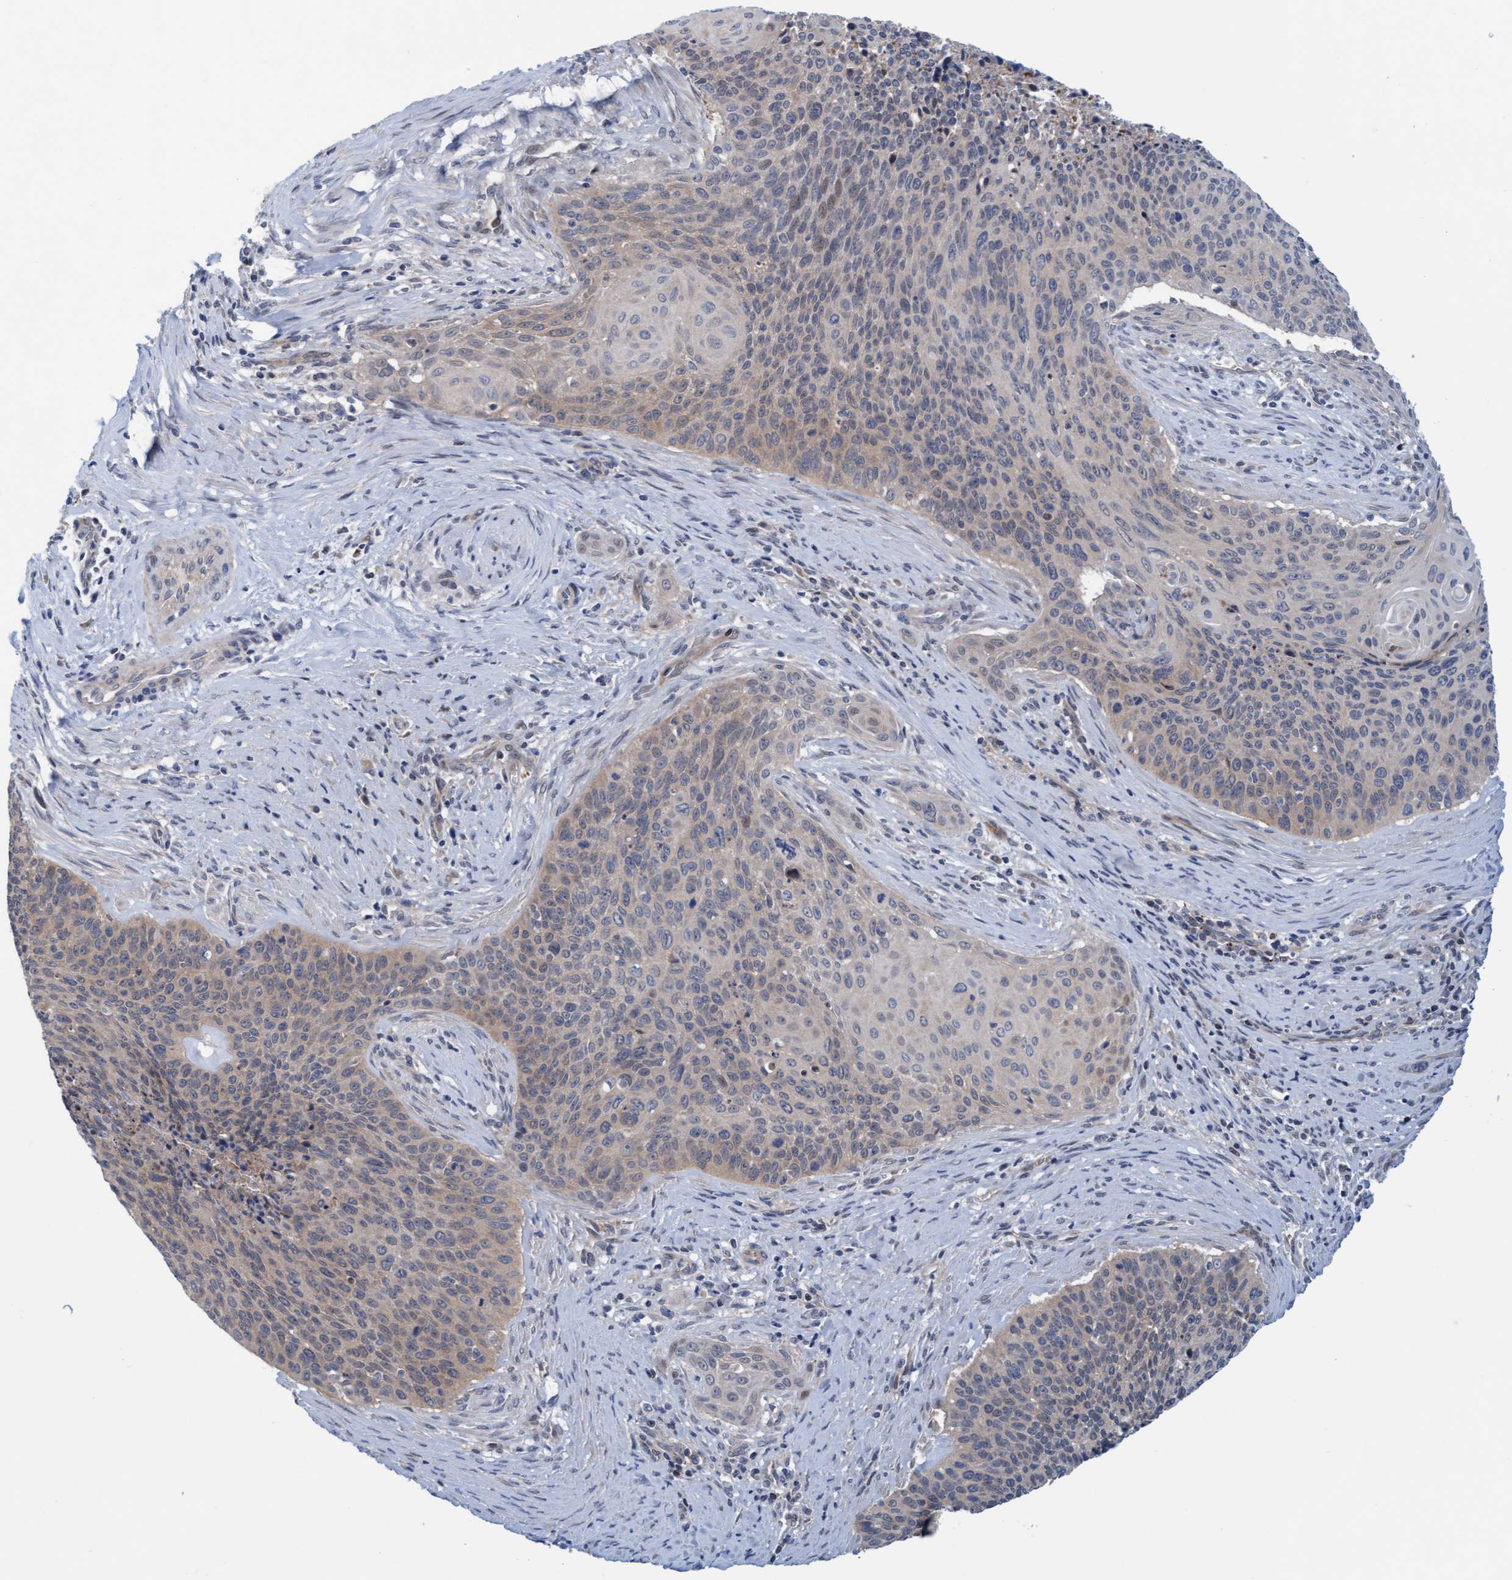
{"staining": {"intensity": "weak", "quantity": "<25%", "location": "cytoplasmic/membranous"}, "tissue": "cervical cancer", "cell_type": "Tumor cells", "image_type": "cancer", "snomed": [{"axis": "morphology", "description": "Squamous cell carcinoma, NOS"}, {"axis": "topography", "description": "Cervix"}], "caption": "High power microscopy photomicrograph of an immunohistochemistry histopathology image of cervical squamous cell carcinoma, revealing no significant expression in tumor cells.", "gene": "KLHL25", "patient": {"sex": "female", "age": 55}}